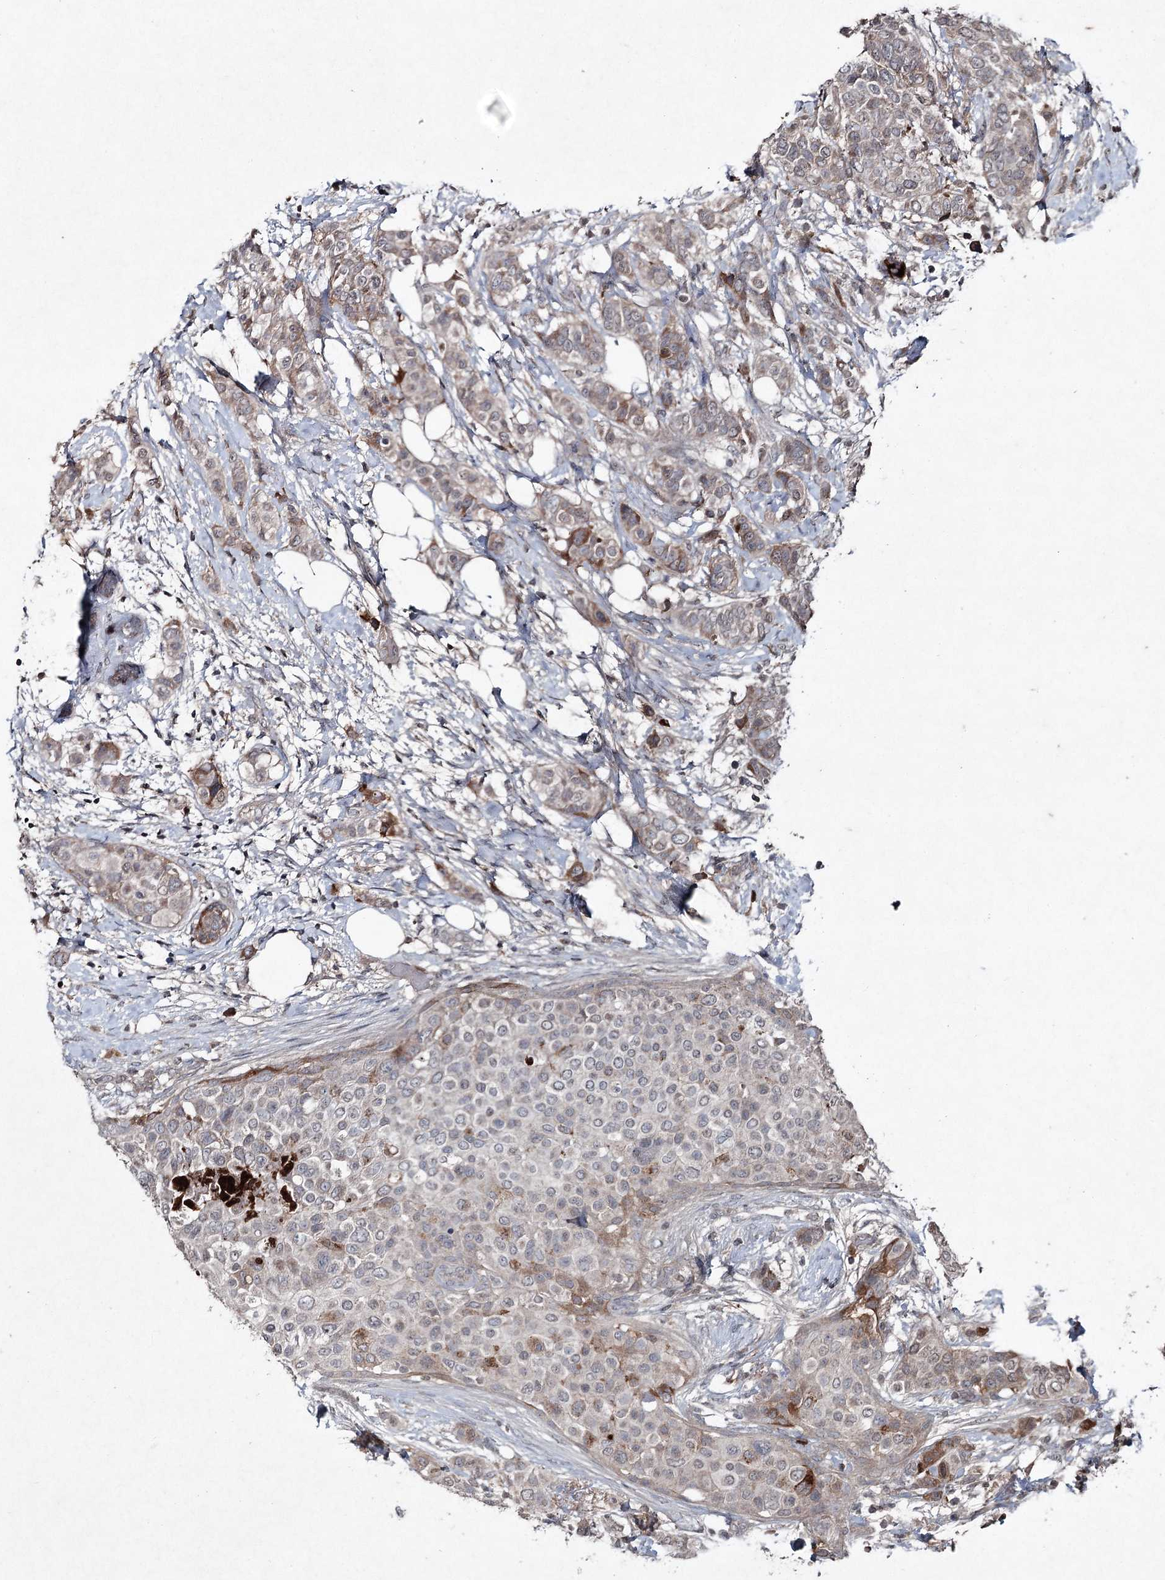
{"staining": {"intensity": "moderate", "quantity": "25%-75%", "location": "cytoplasmic/membranous"}, "tissue": "breast cancer", "cell_type": "Tumor cells", "image_type": "cancer", "snomed": [{"axis": "morphology", "description": "Lobular carcinoma"}, {"axis": "topography", "description": "Breast"}], "caption": "Tumor cells reveal medium levels of moderate cytoplasmic/membranous staining in about 25%-75% of cells in breast cancer (lobular carcinoma).", "gene": "PGLYRP2", "patient": {"sex": "female", "age": 51}}